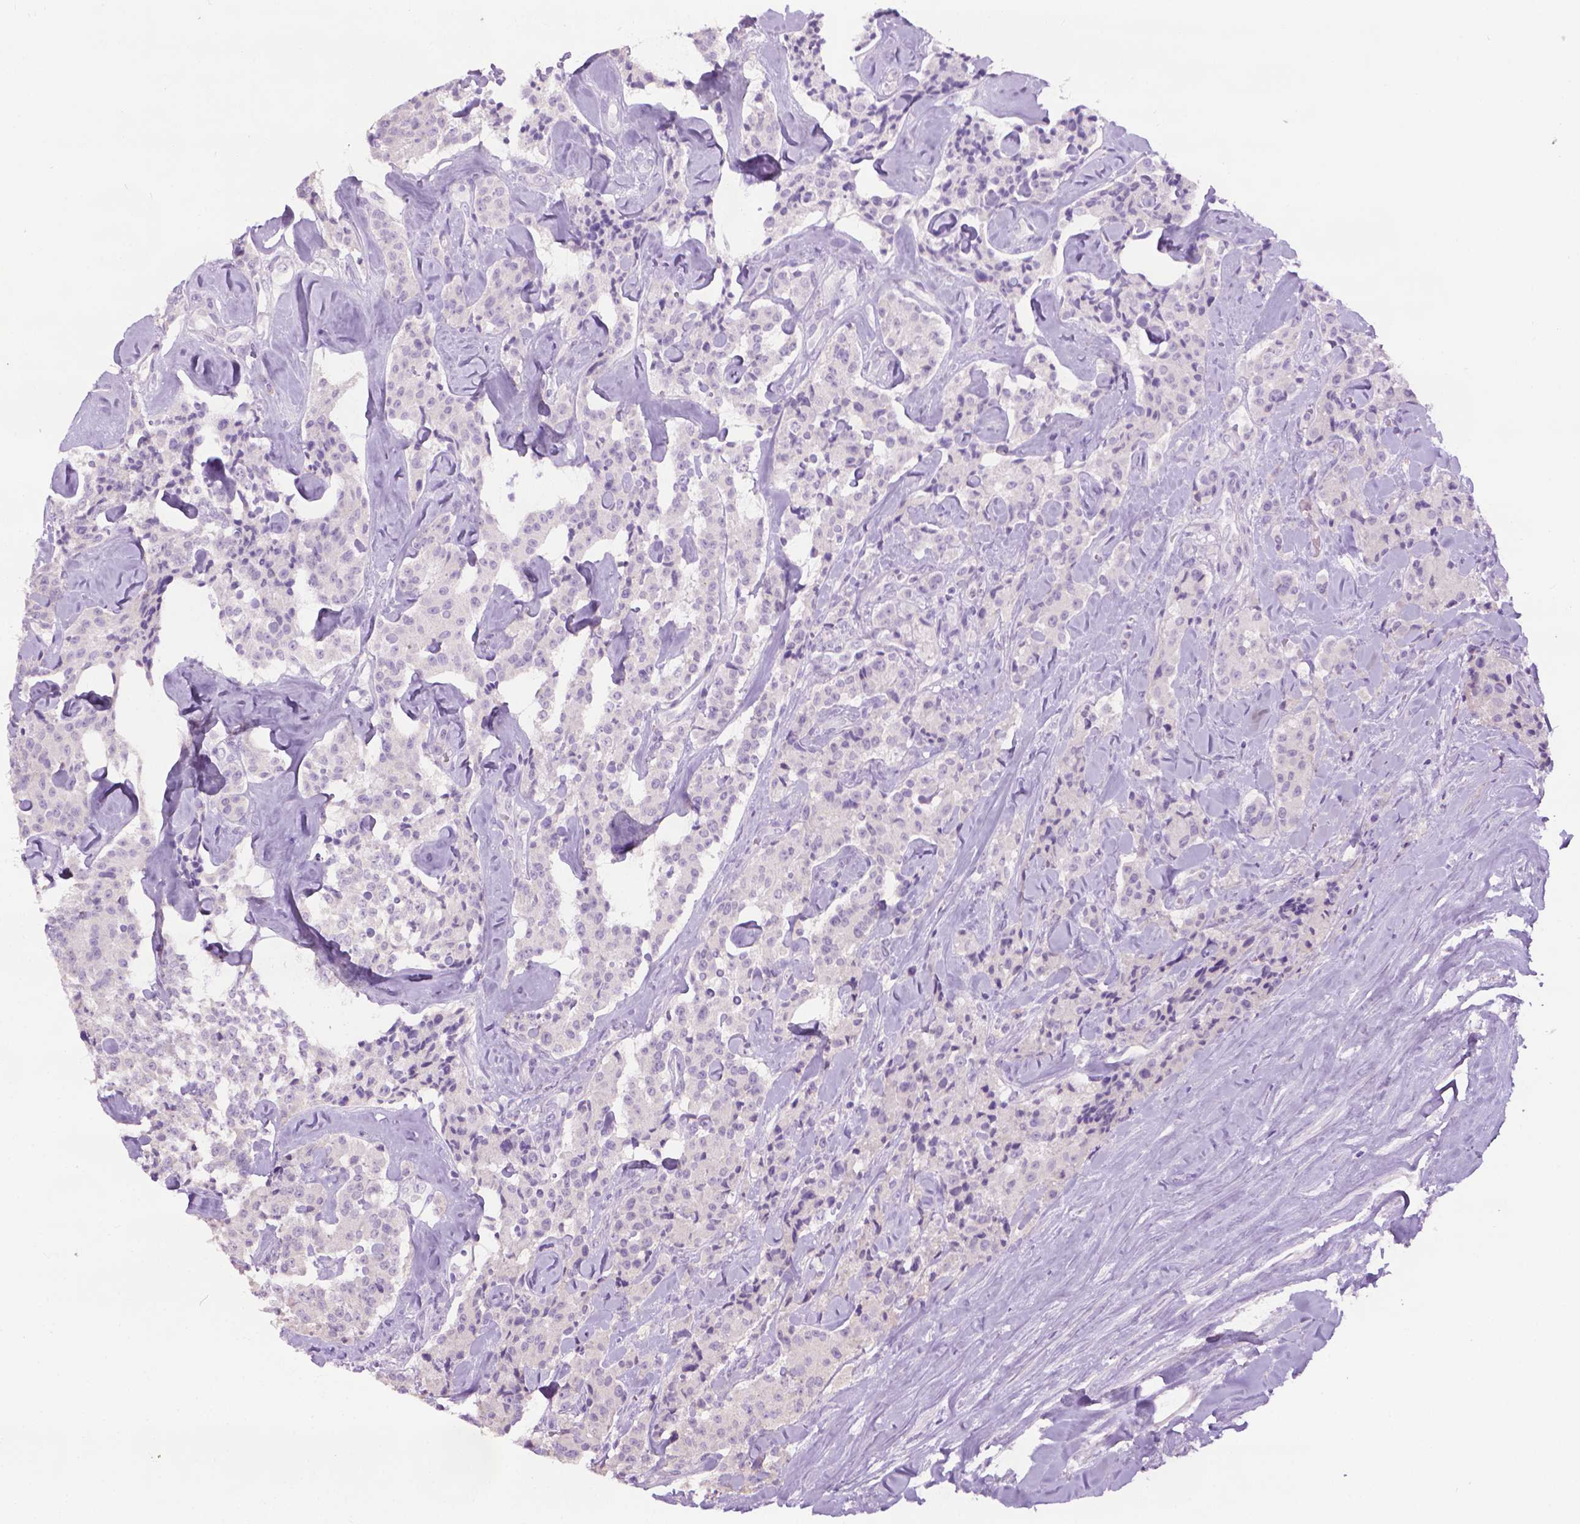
{"staining": {"intensity": "negative", "quantity": "none", "location": "none"}, "tissue": "carcinoid", "cell_type": "Tumor cells", "image_type": "cancer", "snomed": [{"axis": "morphology", "description": "Carcinoid, malignant, NOS"}, {"axis": "topography", "description": "Pancreas"}], "caption": "Image shows no significant protein expression in tumor cells of carcinoid (malignant).", "gene": "DNAI7", "patient": {"sex": "male", "age": 41}}